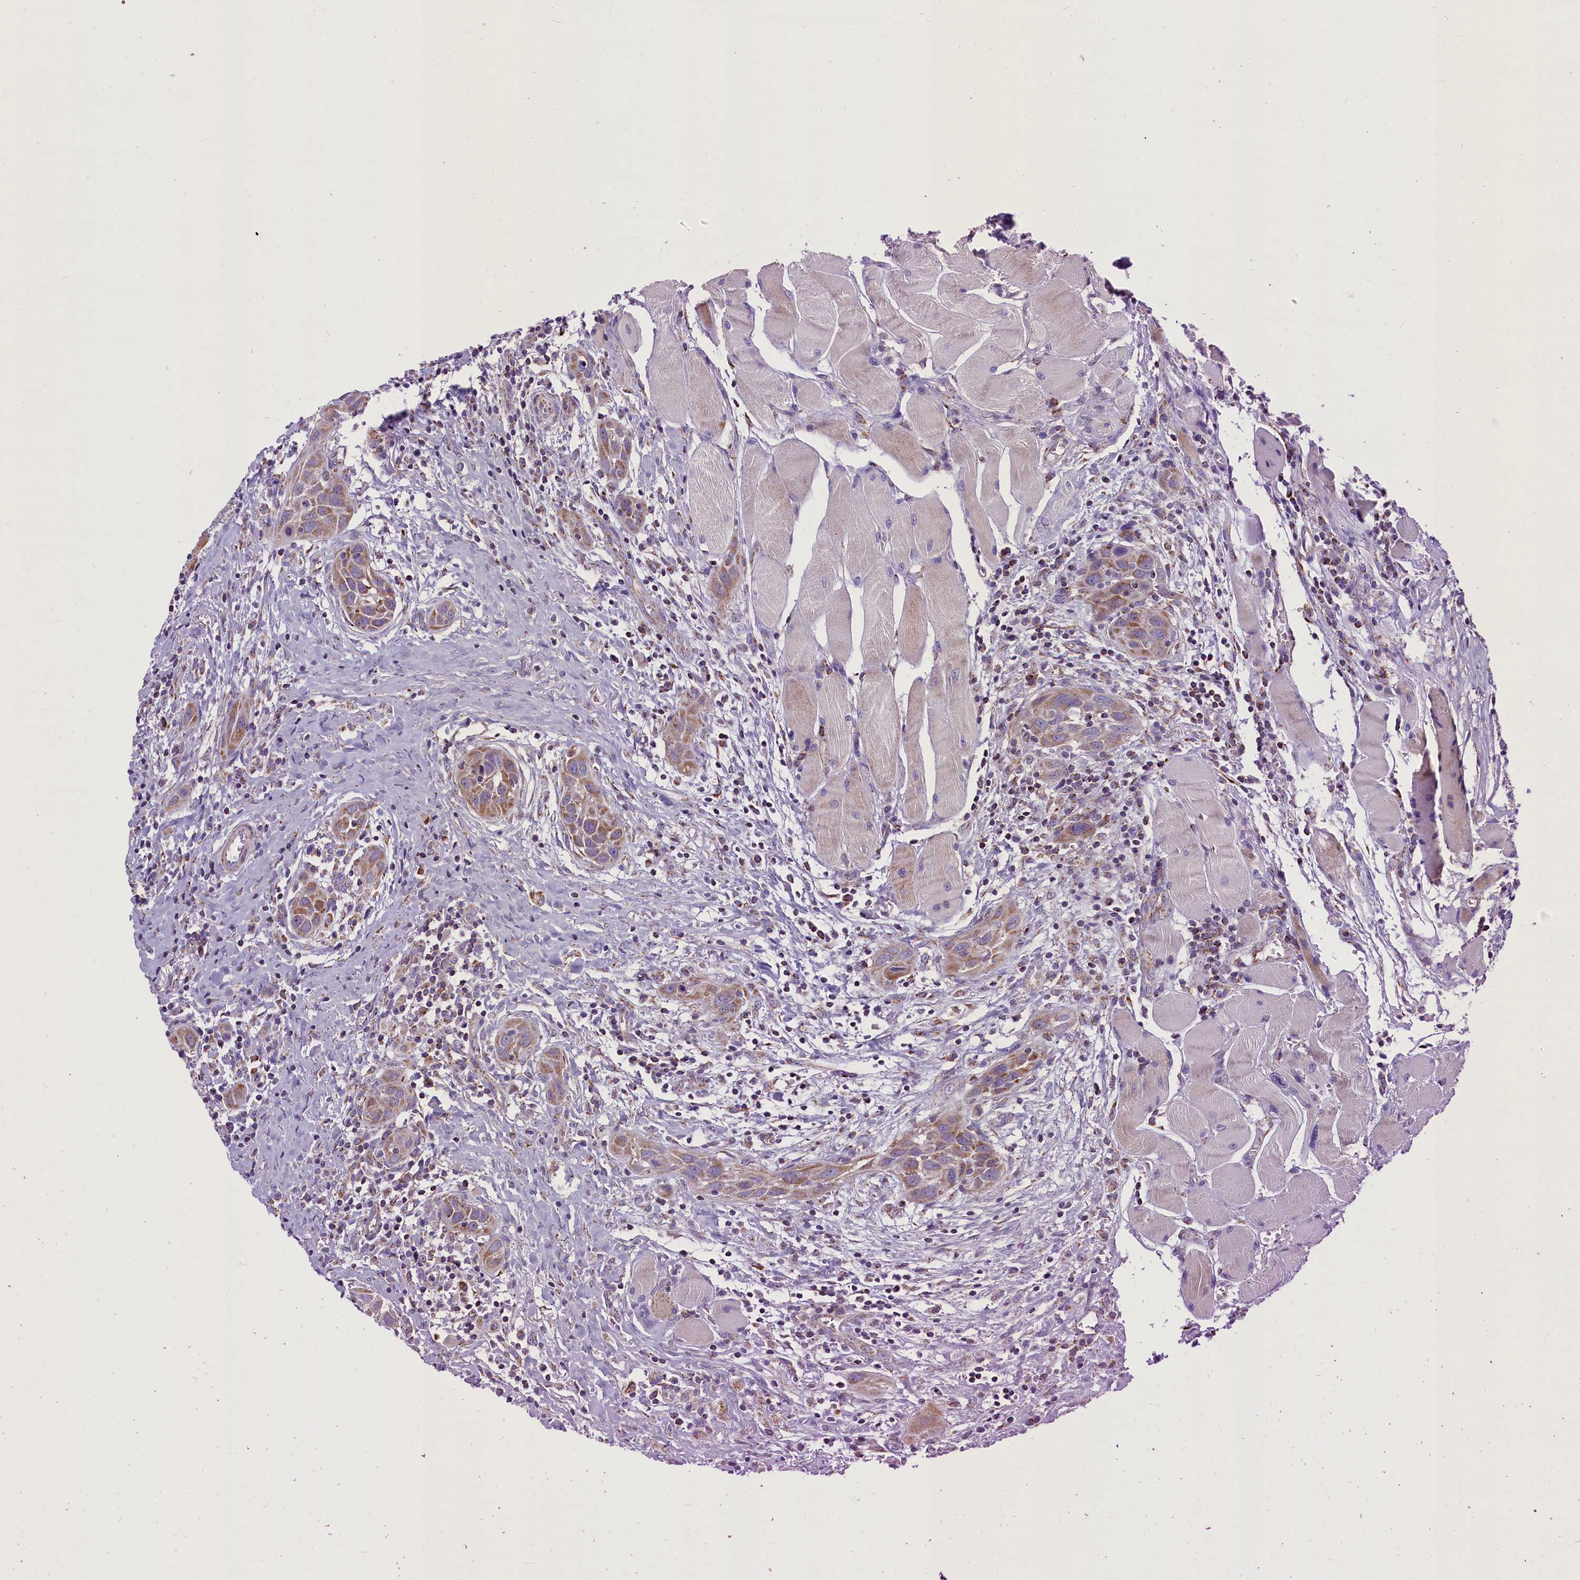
{"staining": {"intensity": "moderate", "quantity": ">75%", "location": "cytoplasmic/membranous"}, "tissue": "head and neck cancer", "cell_type": "Tumor cells", "image_type": "cancer", "snomed": [{"axis": "morphology", "description": "Squamous cell carcinoma, NOS"}, {"axis": "topography", "description": "Oral tissue"}, {"axis": "topography", "description": "Head-Neck"}], "caption": "DAB immunohistochemical staining of human head and neck cancer (squamous cell carcinoma) displays moderate cytoplasmic/membranous protein staining in about >75% of tumor cells. The protein of interest is shown in brown color, while the nuclei are stained blue.", "gene": "ICA1L", "patient": {"sex": "female", "age": 50}}